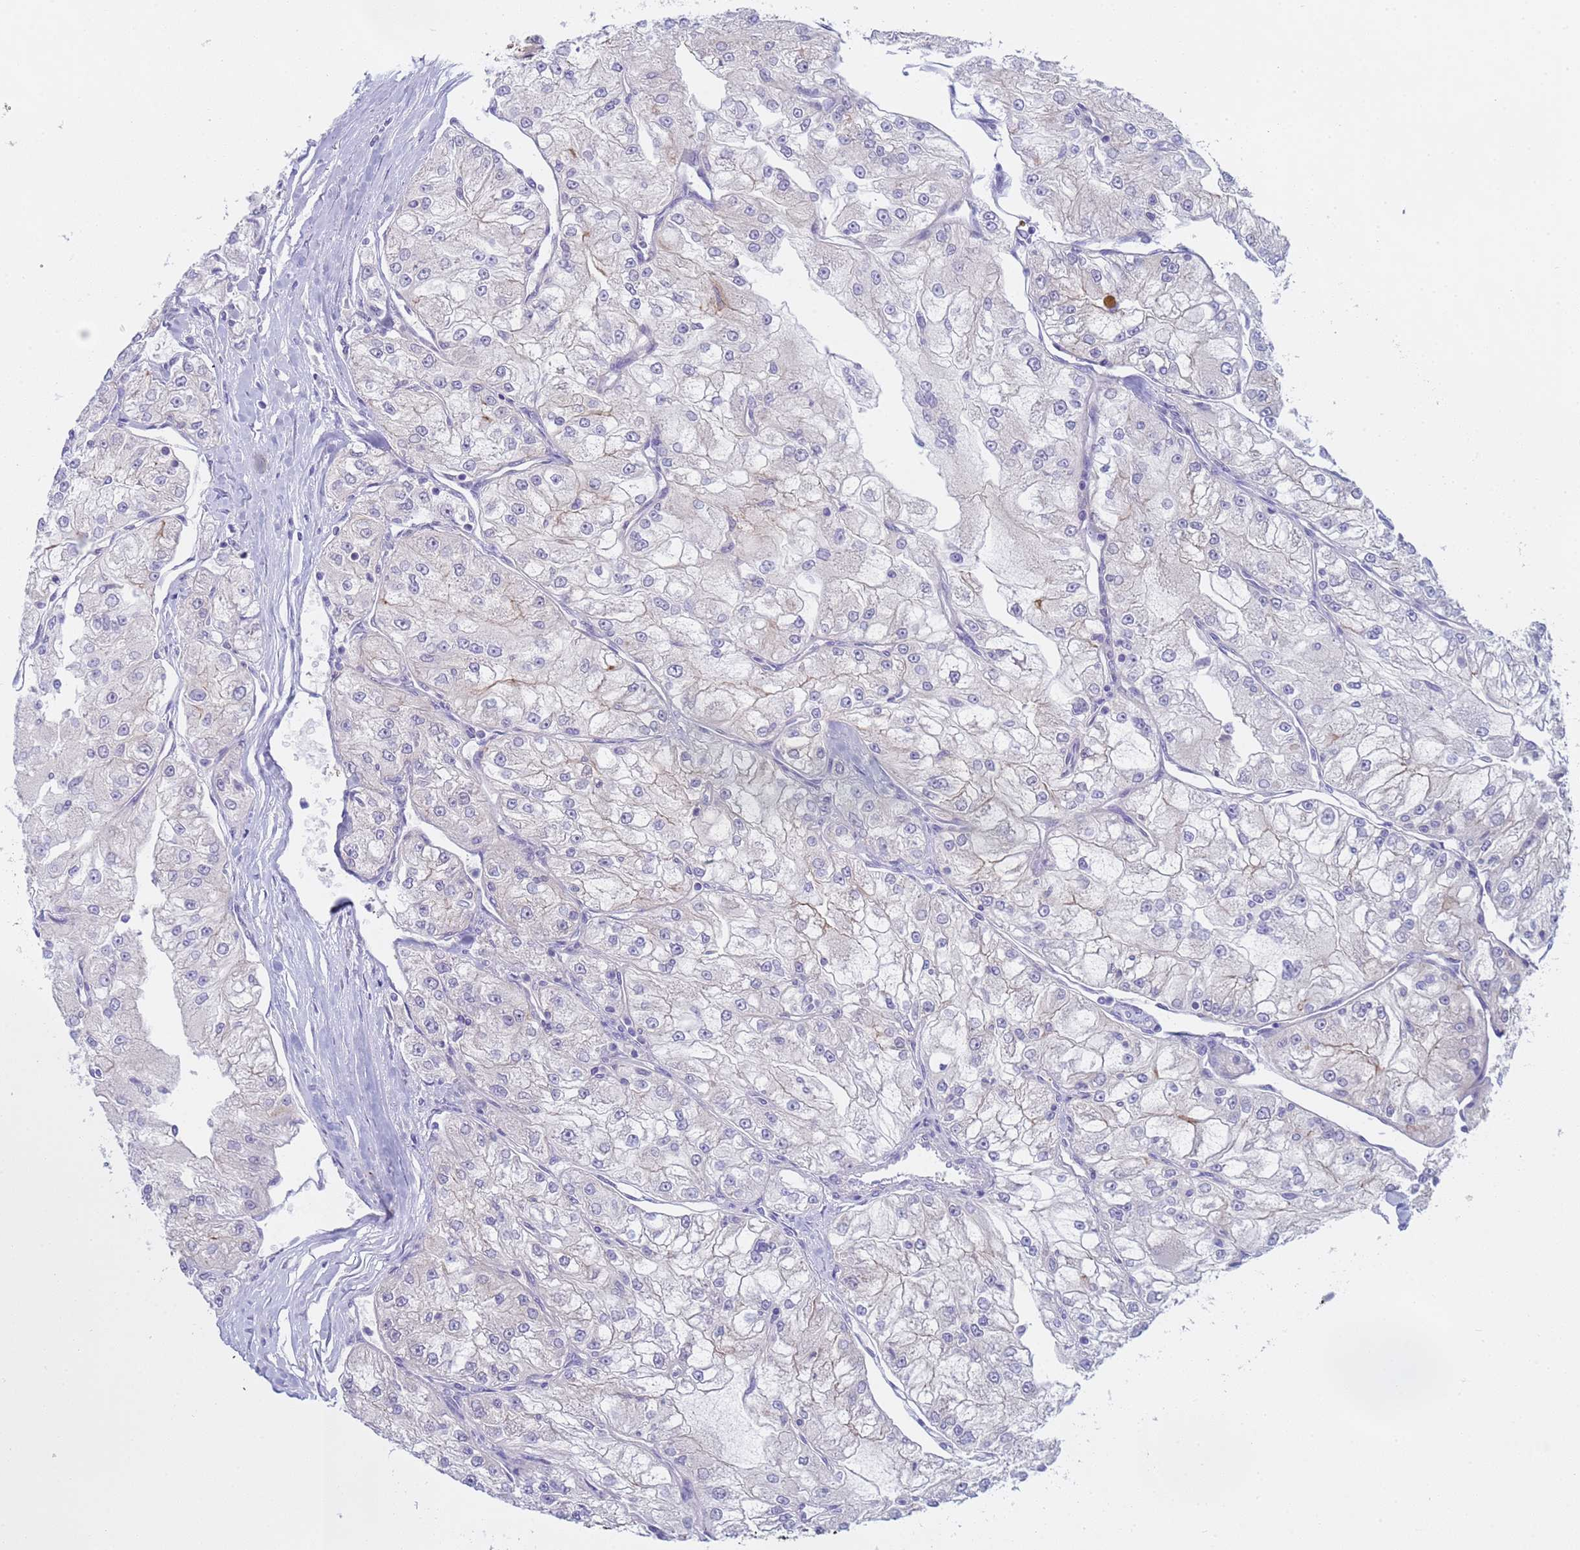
{"staining": {"intensity": "negative", "quantity": "none", "location": "none"}, "tissue": "renal cancer", "cell_type": "Tumor cells", "image_type": "cancer", "snomed": [{"axis": "morphology", "description": "Adenocarcinoma, NOS"}, {"axis": "topography", "description": "Kidney"}], "caption": "Immunohistochemistry histopathology image of renal cancer (adenocarcinoma) stained for a protein (brown), which reveals no positivity in tumor cells.", "gene": "CAPN7", "patient": {"sex": "female", "age": 72}}